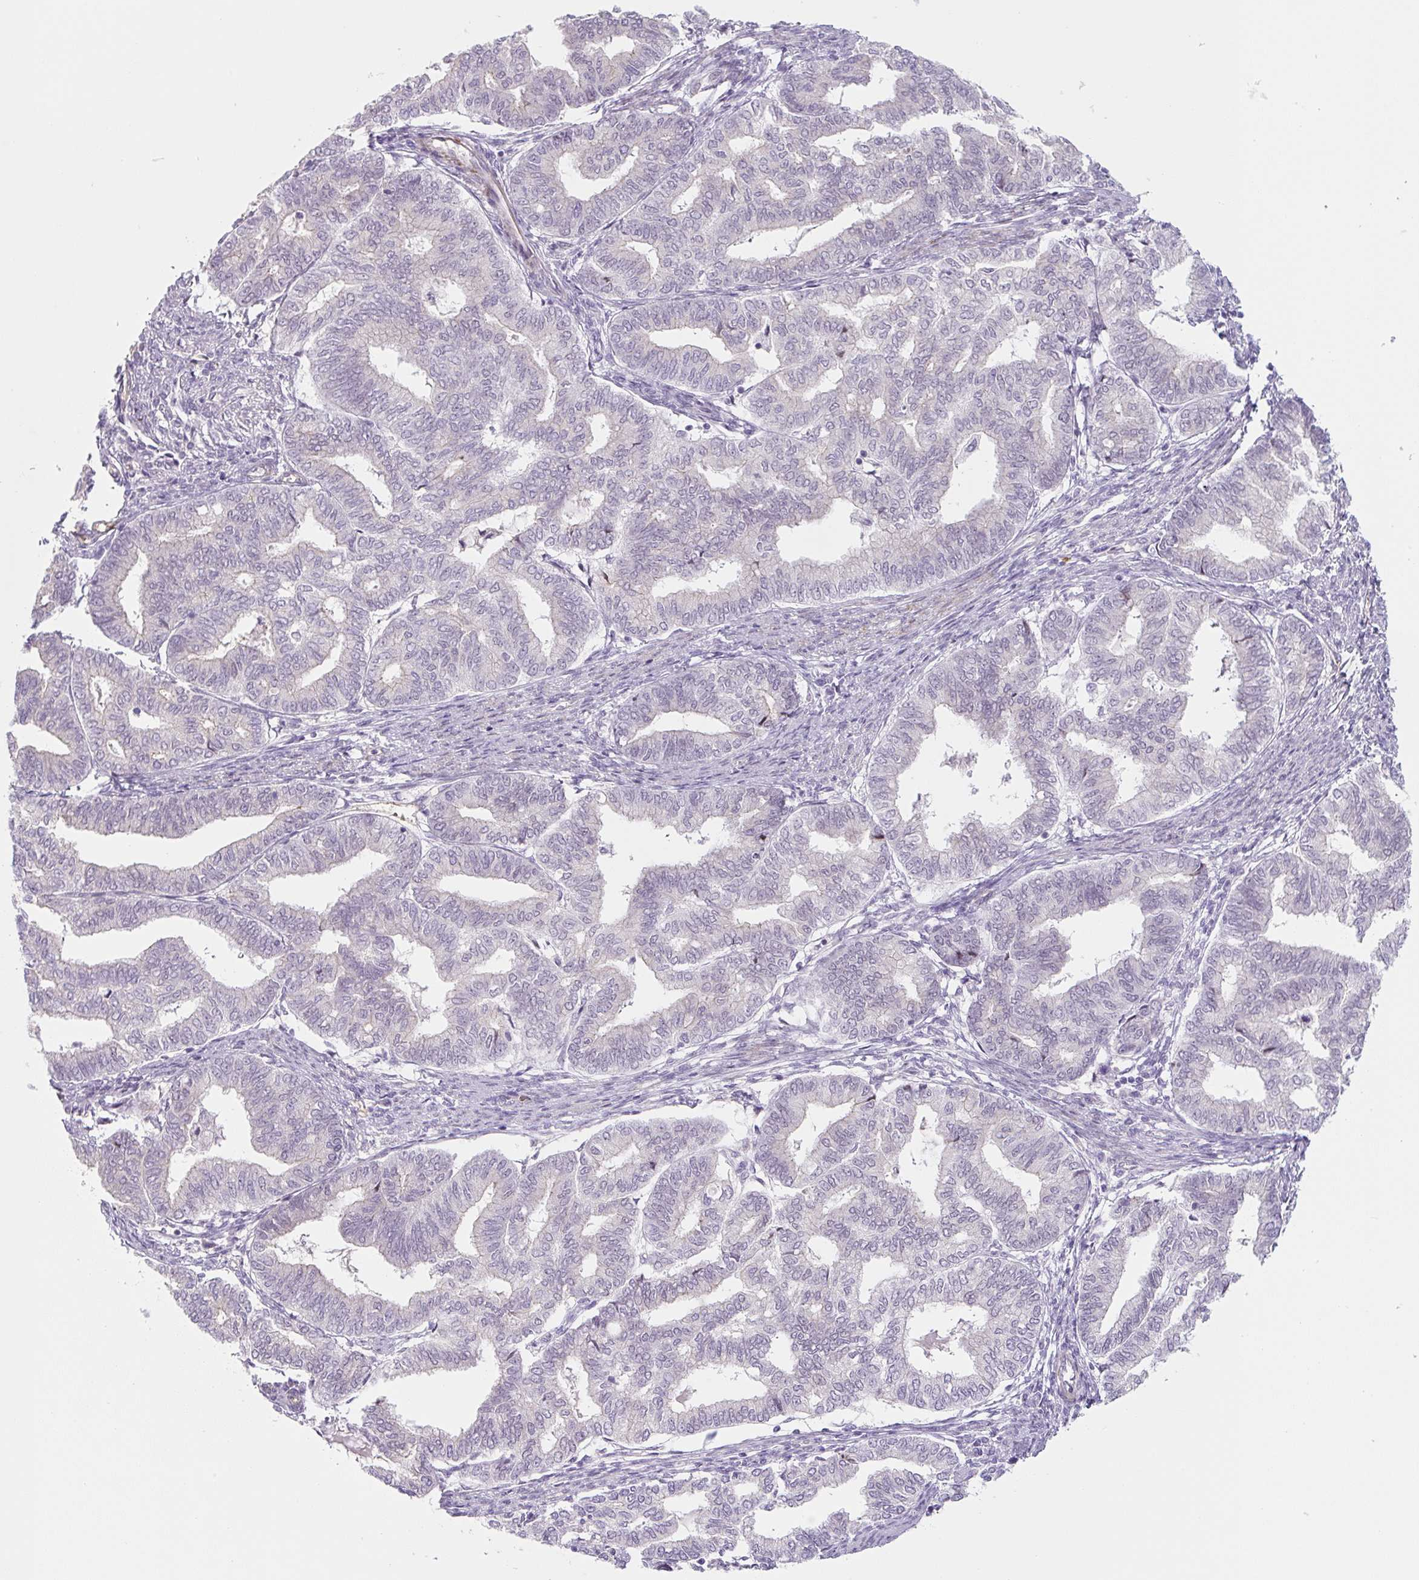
{"staining": {"intensity": "negative", "quantity": "none", "location": "none"}, "tissue": "endometrial cancer", "cell_type": "Tumor cells", "image_type": "cancer", "snomed": [{"axis": "morphology", "description": "Adenocarcinoma, NOS"}, {"axis": "topography", "description": "Endometrium"}], "caption": "A high-resolution micrograph shows IHC staining of adenocarcinoma (endometrial), which exhibits no significant expression in tumor cells.", "gene": "PRM1", "patient": {"sex": "female", "age": 79}}